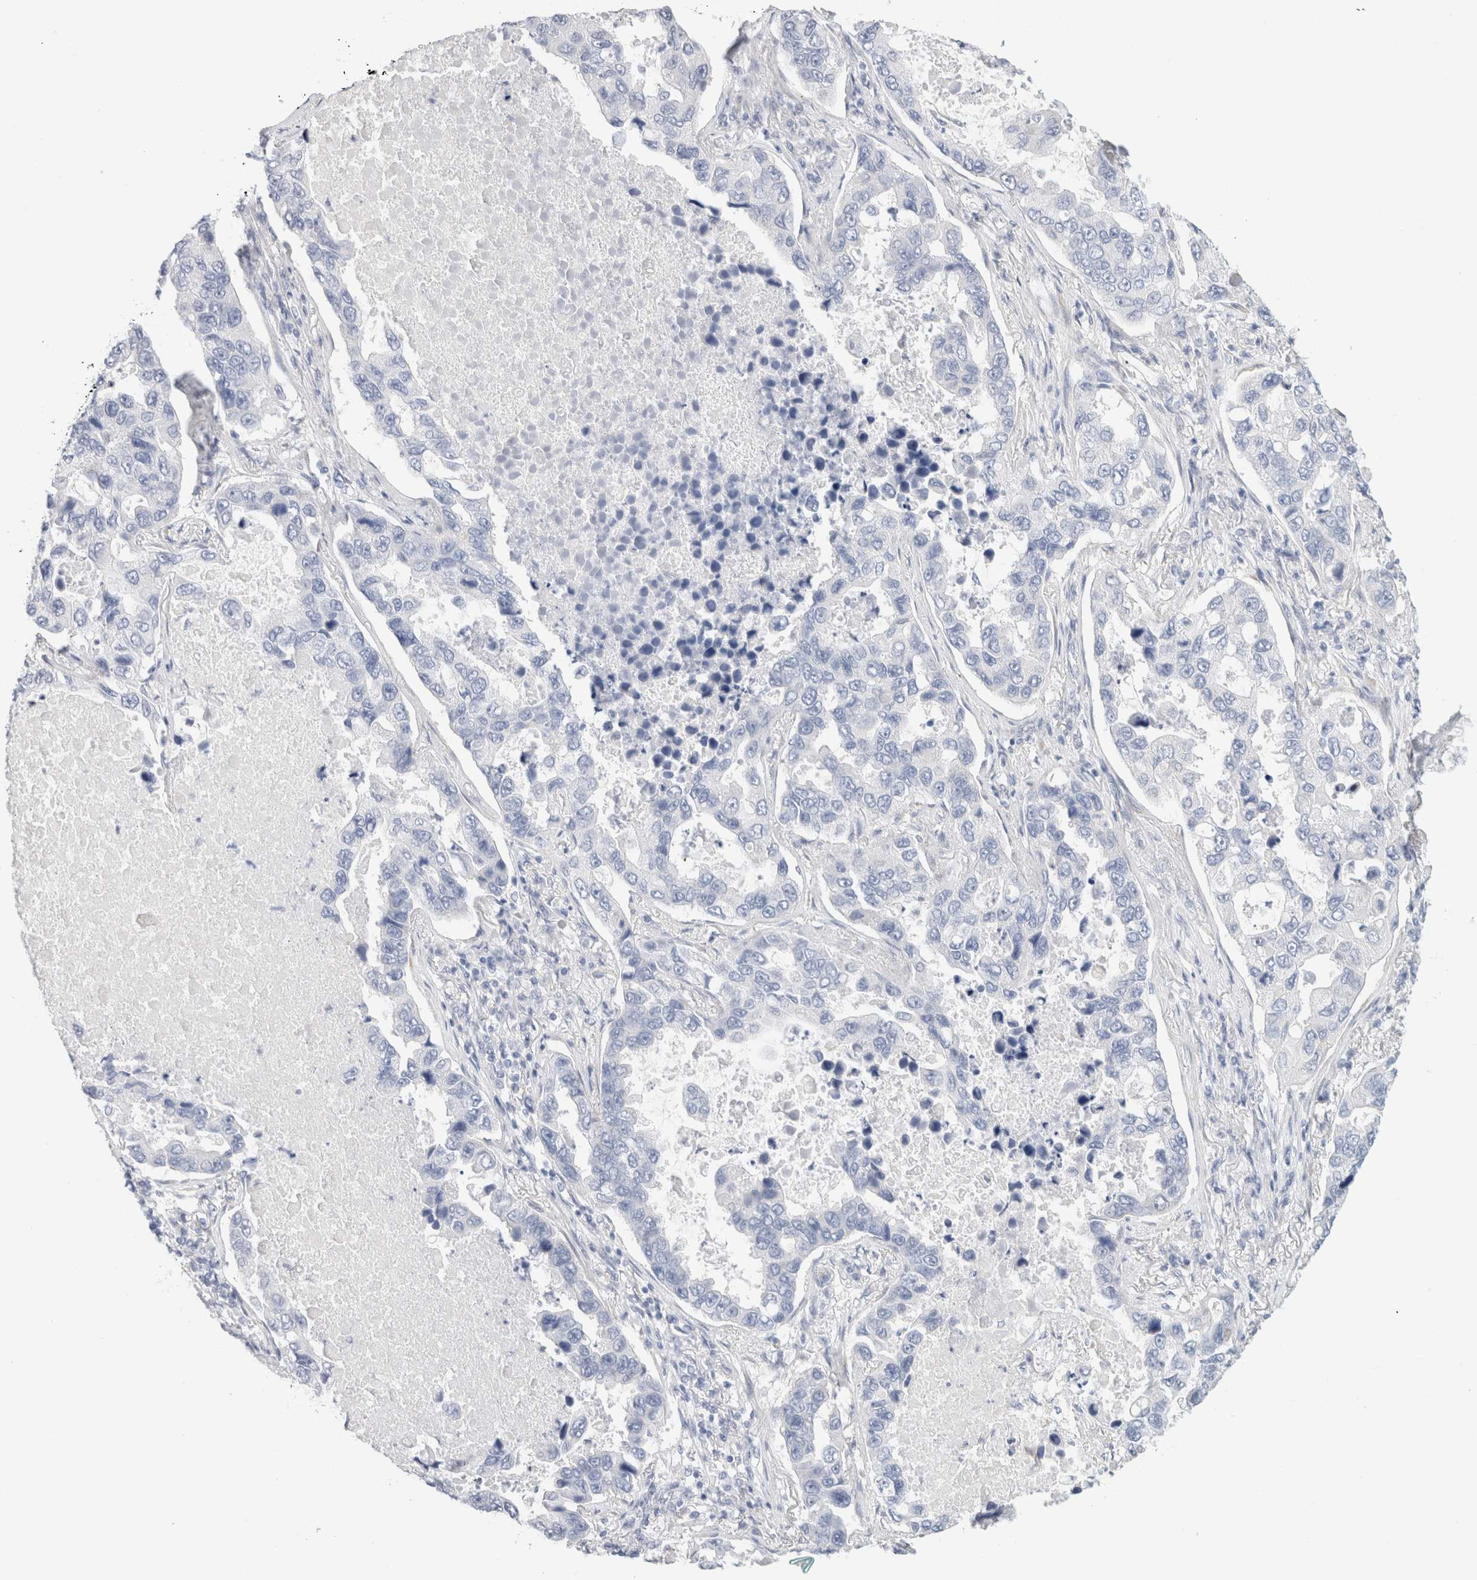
{"staining": {"intensity": "negative", "quantity": "none", "location": "none"}, "tissue": "lung cancer", "cell_type": "Tumor cells", "image_type": "cancer", "snomed": [{"axis": "morphology", "description": "Adenocarcinoma, NOS"}, {"axis": "topography", "description": "Lung"}], "caption": "An IHC micrograph of lung cancer is shown. There is no staining in tumor cells of lung cancer.", "gene": "RTN4", "patient": {"sex": "male", "age": 64}}